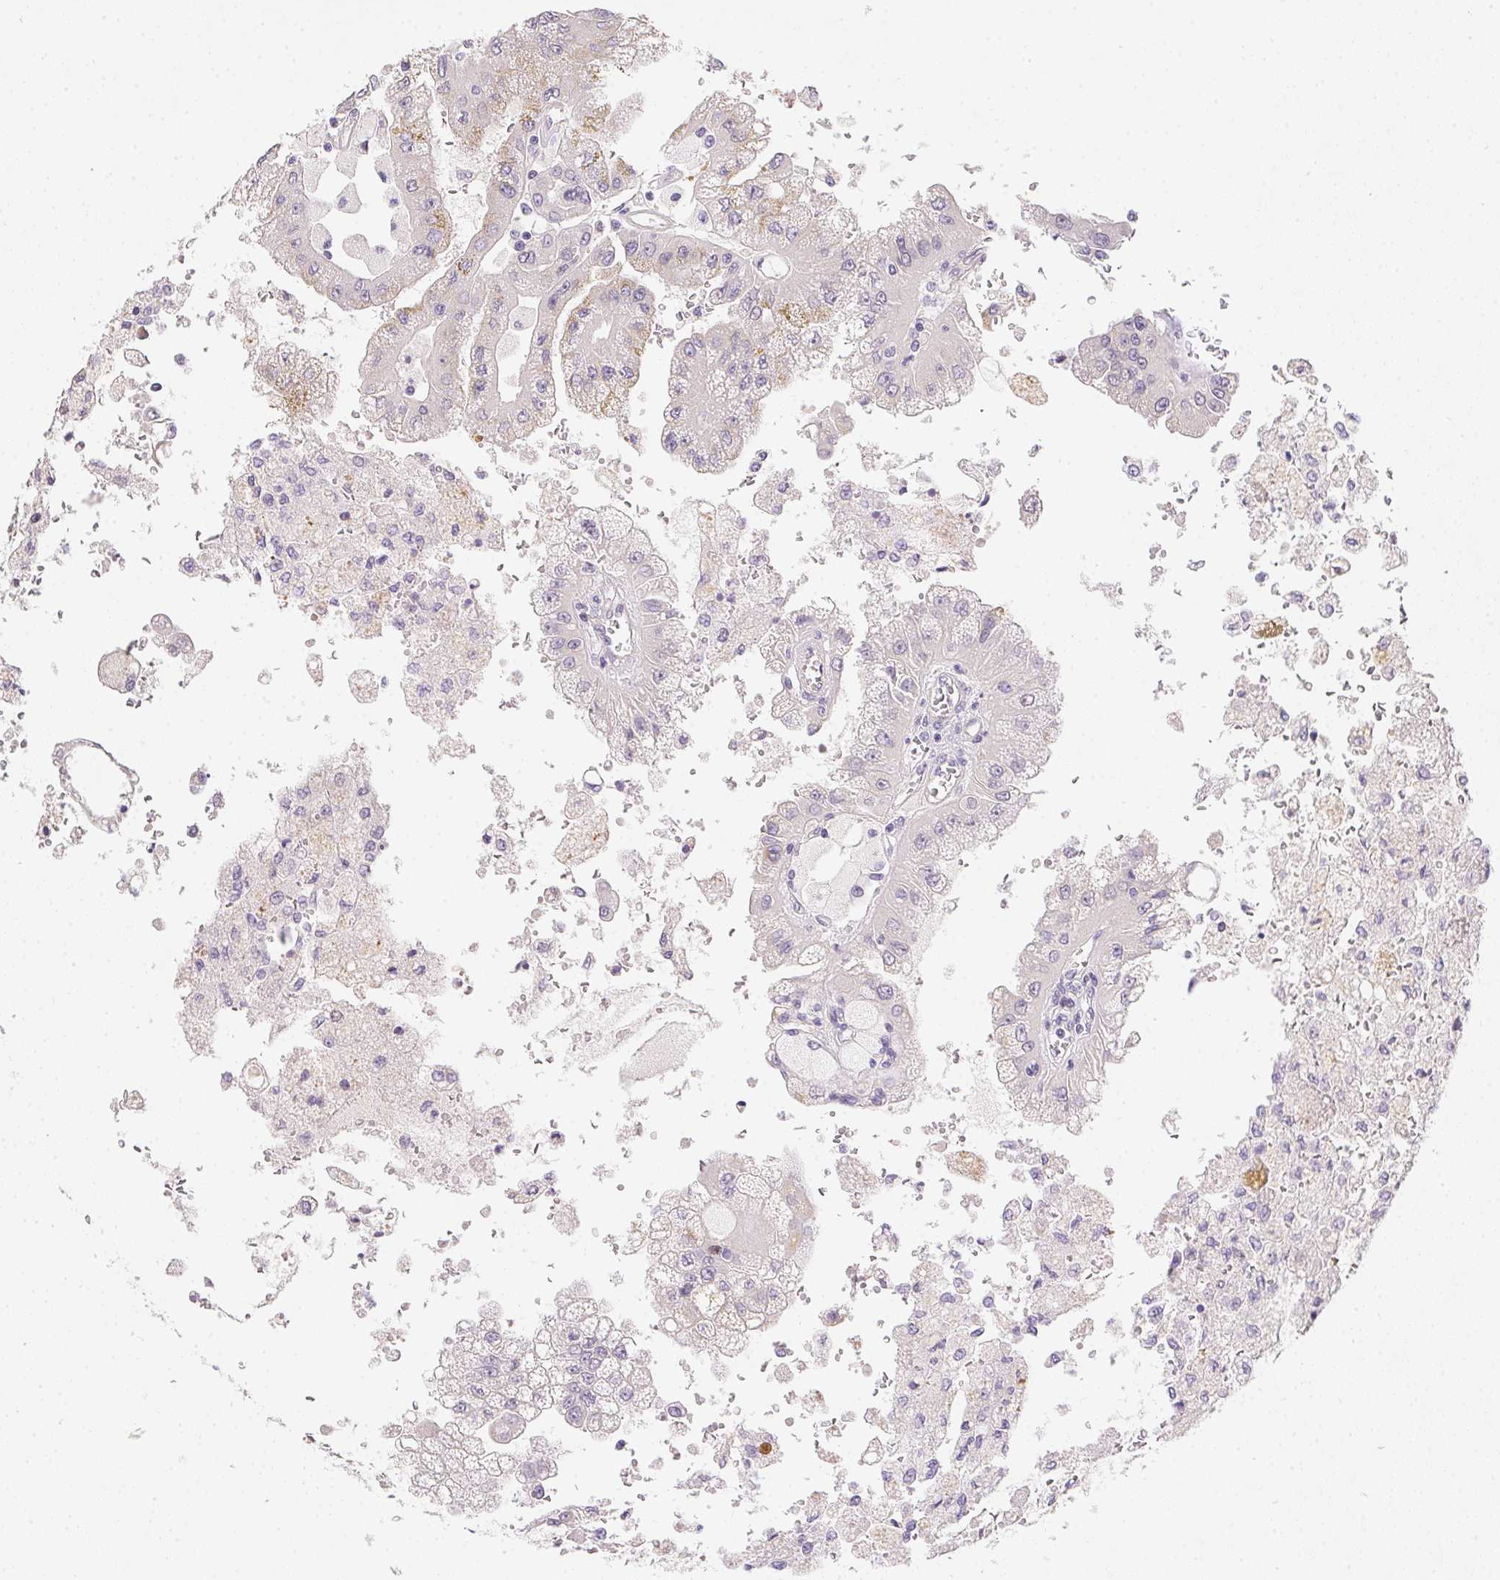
{"staining": {"intensity": "negative", "quantity": "none", "location": "none"}, "tissue": "renal cancer", "cell_type": "Tumor cells", "image_type": "cancer", "snomed": [{"axis": "morphology", "description": "Adenocarcinoma, NOS"}, {"axis": "topography", "description": "Kidney"}], "caption": "The photomicrograph displays no staining of tumor cells in adenocarcinoma (renal).", "gene": "HELLS", "patient": {"sex": "male", "age": 58}}